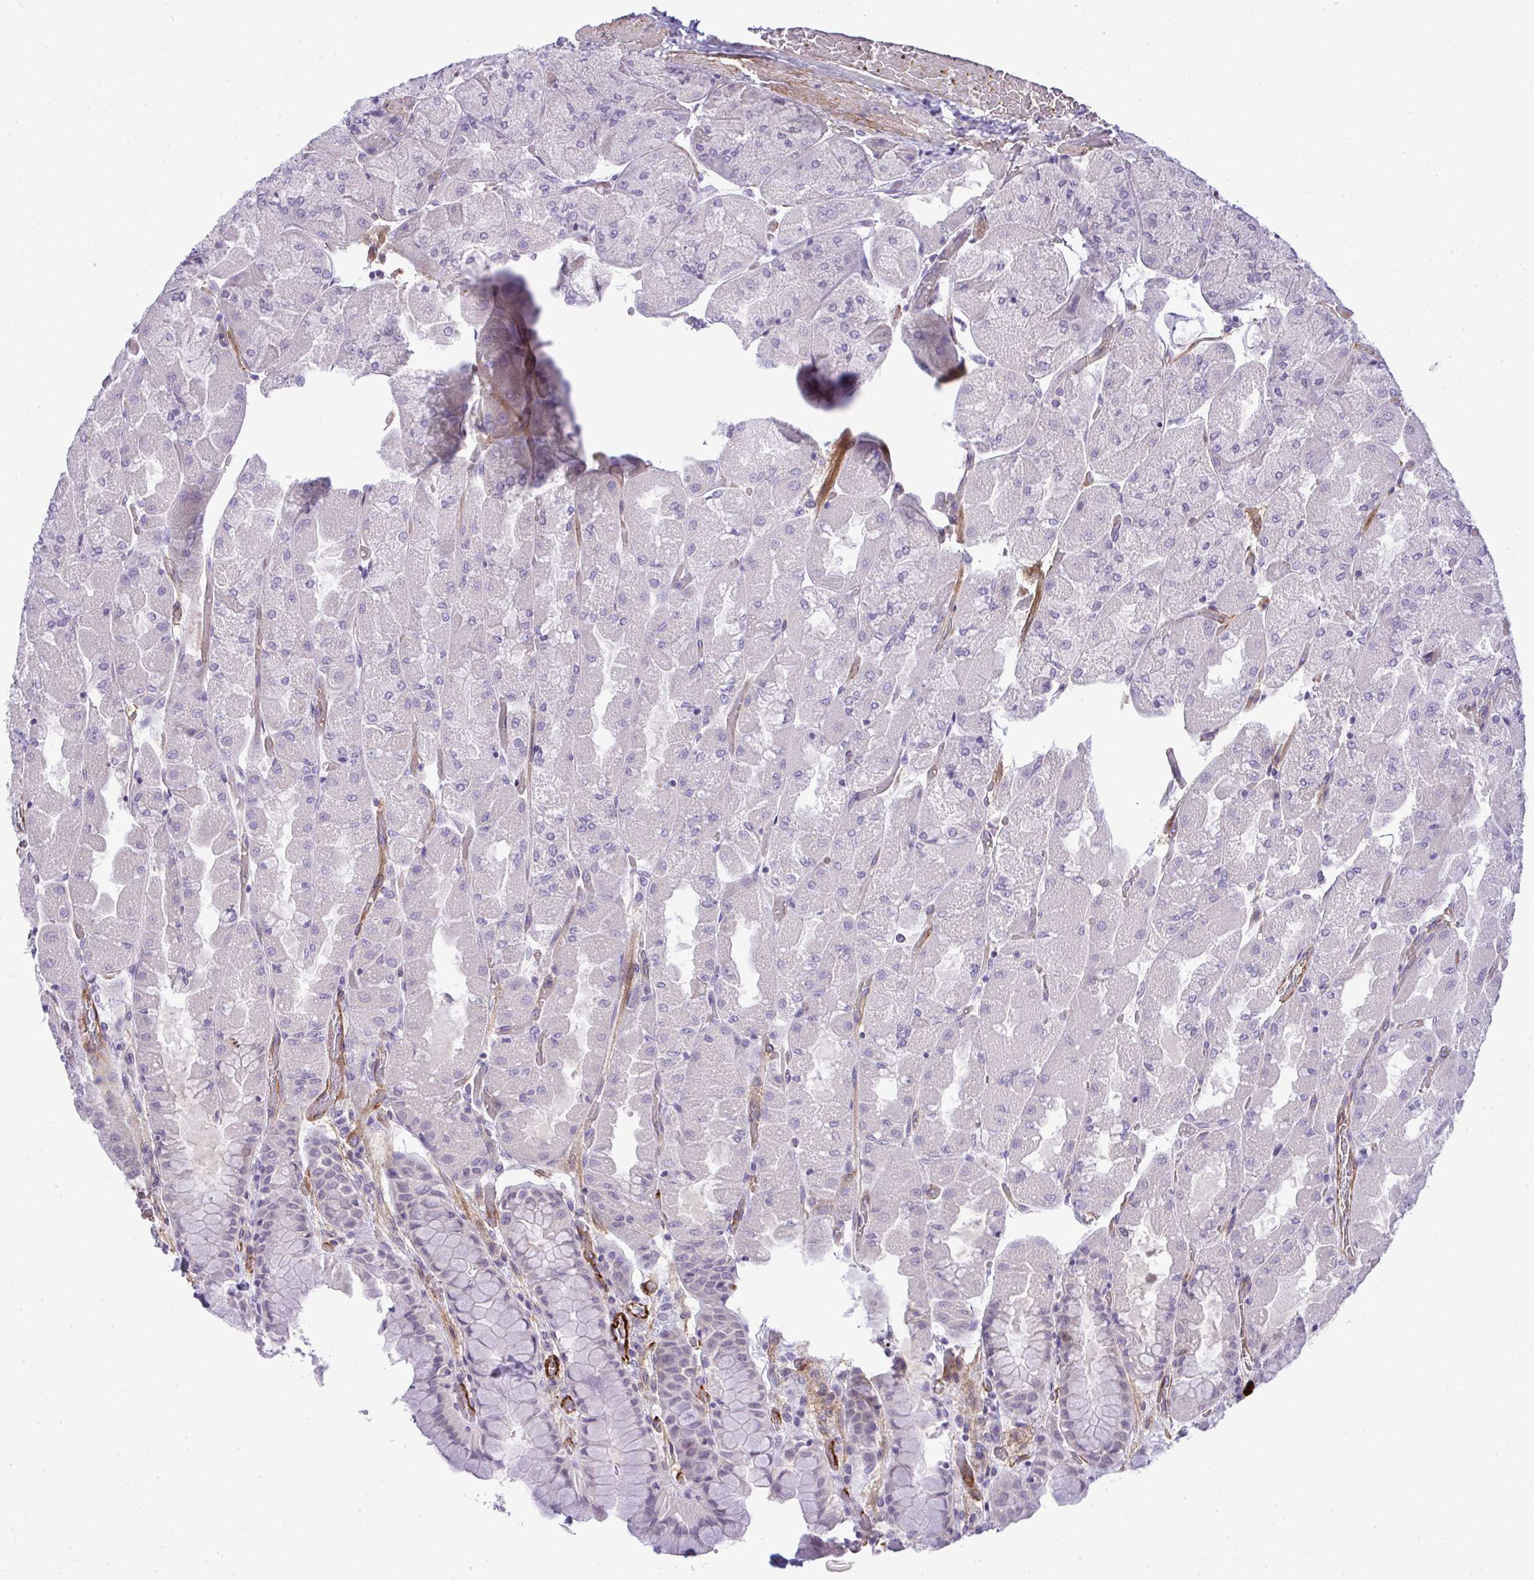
{"staining": {"intensity": "negative", "quantity": "none", "location": "none"}, "tissue": "stomach", "cell_type": "Glandular cells", "image_type": "normal", "snomed": [{"axis": "morphology", "description": "Normal tissue, NOS"}, {"axis": "topography", "description": "Stomach"}], "caption": "This micrograph is of benign stomach stained with IHC to label a protein in brown with the nuclei are counter-stained blue. There is no positivity in glandular cells. (Brightfield microscopy of DAB (3,3'-diaminobenzidine) immunohistochemistry (IHC) at high magnification).", "gene": "UBE2S", "patient": {"sex": "female", "age": 61}}